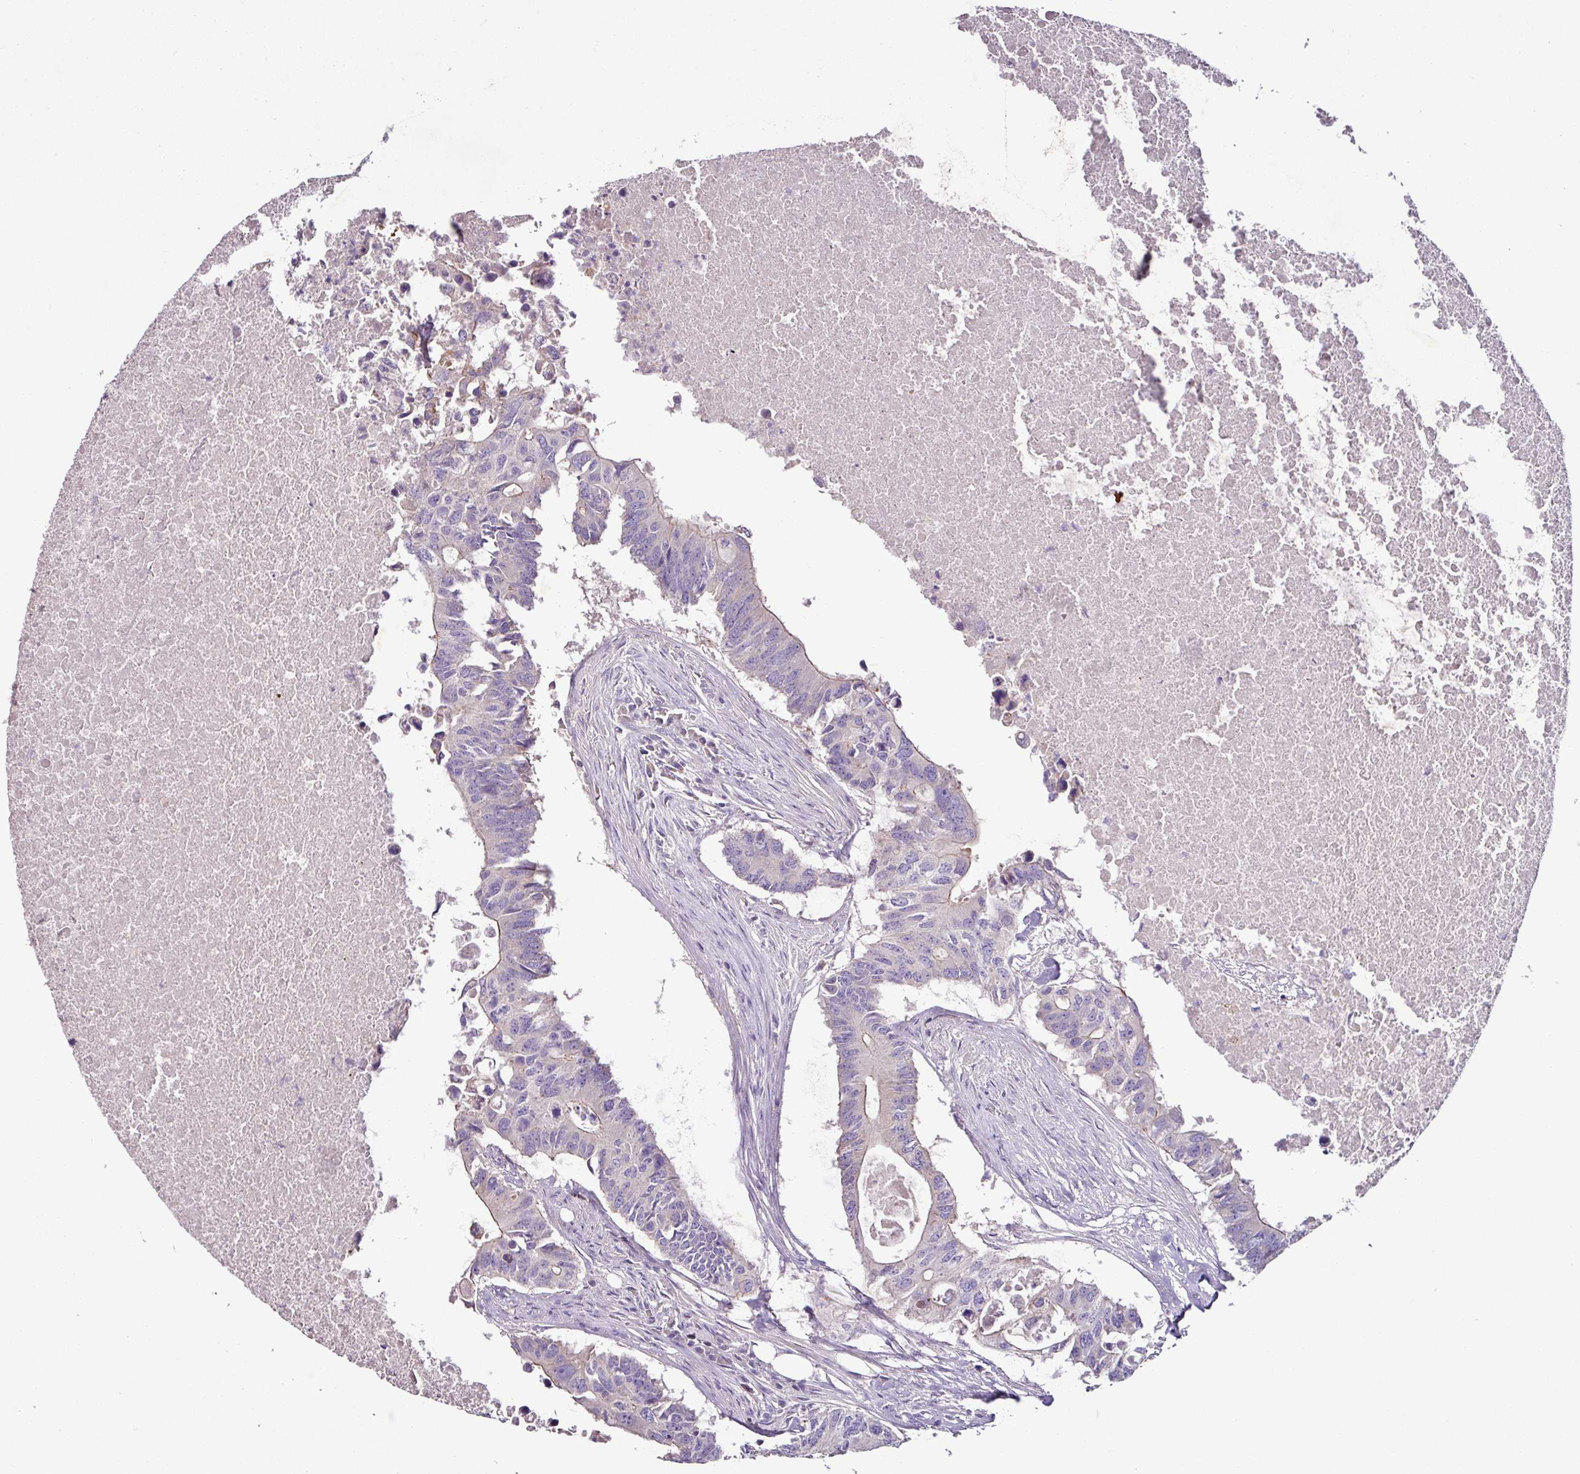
{"staining": {"intensity": "strong", "quantity": "<25%", "location": "cytoplasmic/membranous"}, "tissue": "colorectal cancer", "cell_type": "Tumor cells", "image_type": "cancer", "snomed": [{"axis": "morphology", "description": "Adenocarcinoma, NOS"}, {"axis": "topography", "description": "Colon"}], "caption": "Protein staining of colorectal cancer (adenocarcinoma) tissue reveals strong cytoplasmic/membranous staining in about <25% of tumor cells. The staining was performed using DAB, with brown indicating positive protein expression. Nuclei are stained blue with hematoxylin.", "gene": "AGR3", "patient": {"sex": "male", "age": 71}}